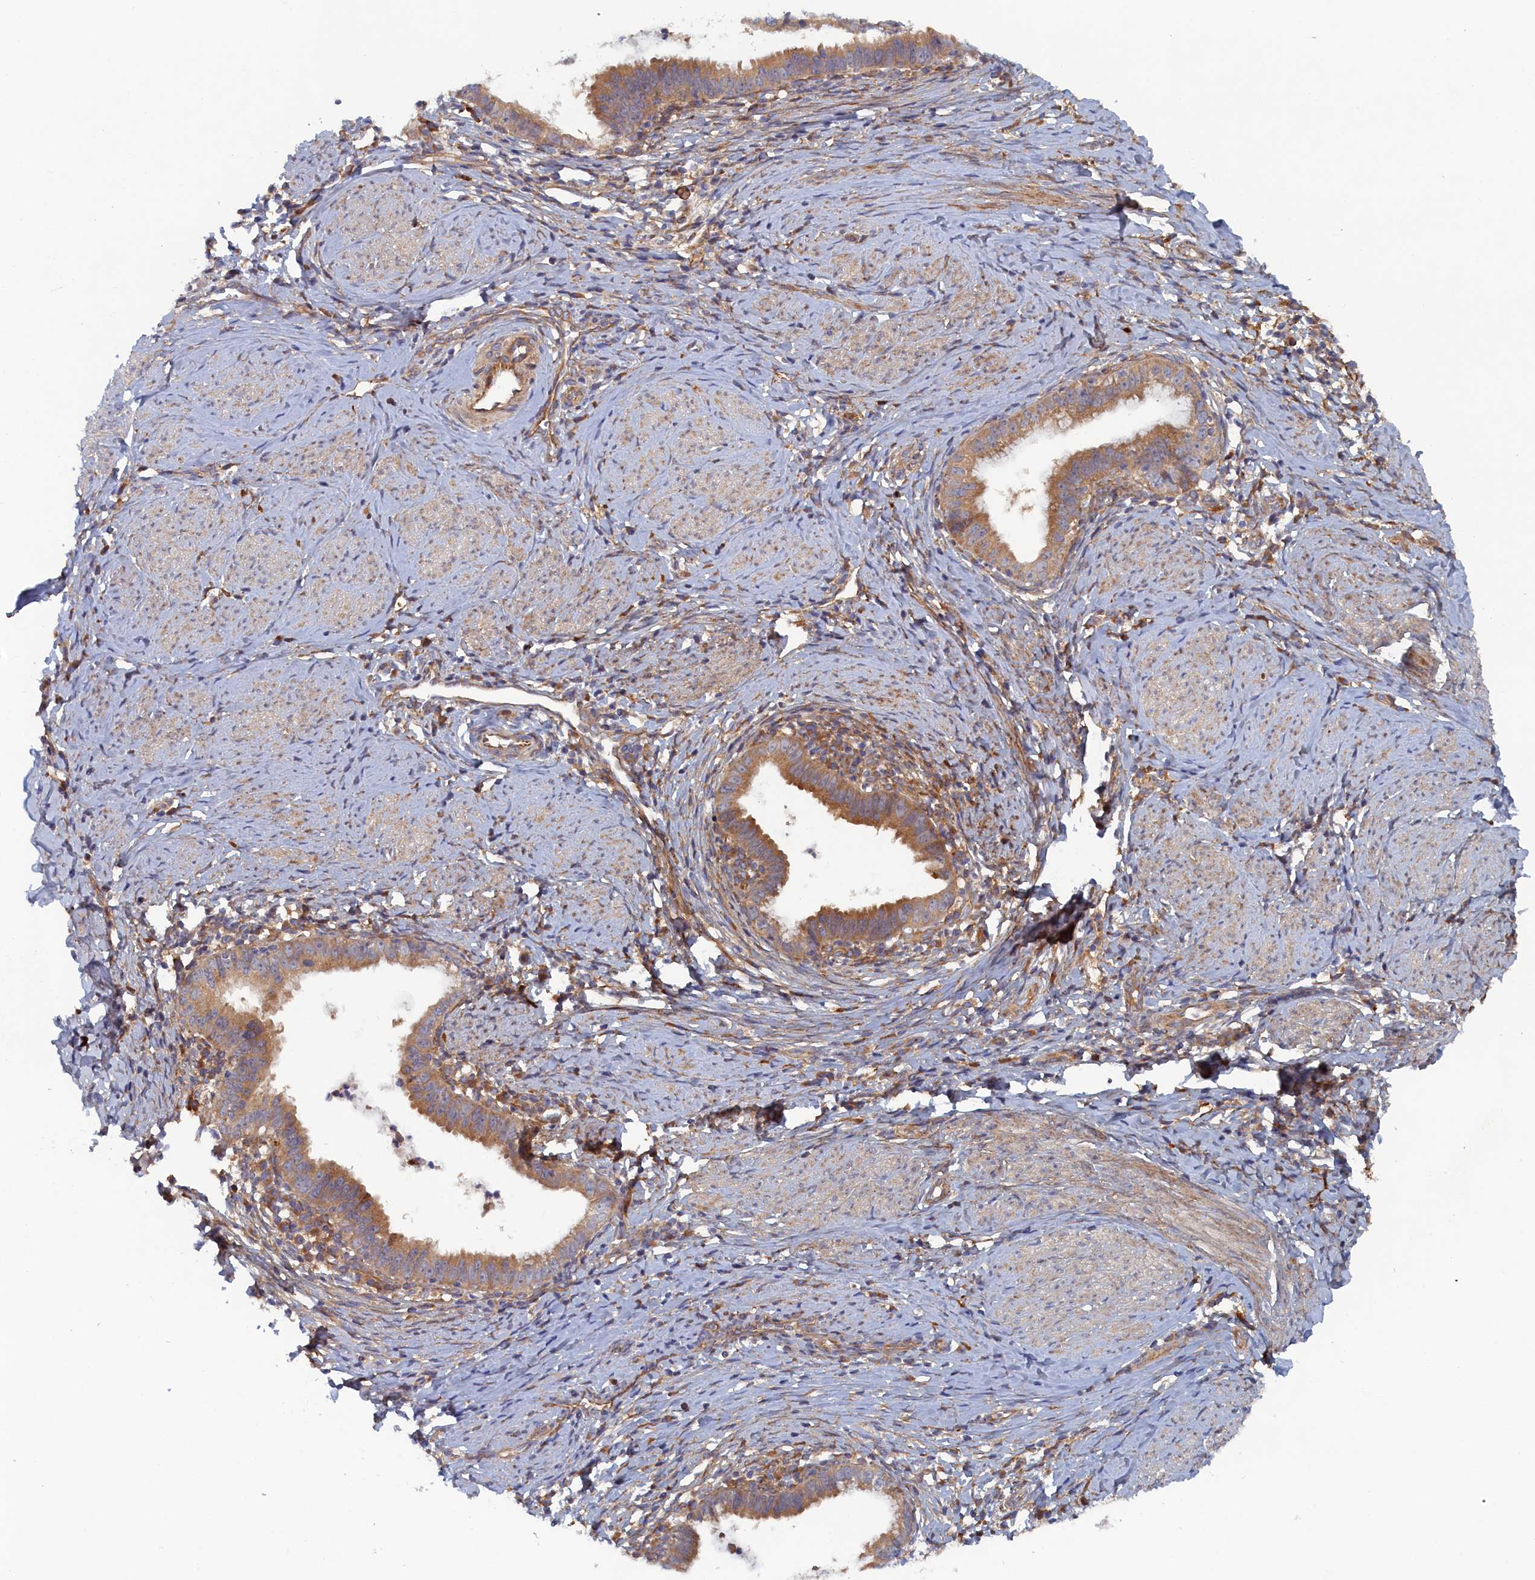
{"staining": {"intensity": "moderate", "quantity": ">75%", "location": "cytoplasmic/membranous"}, "tissue": "cervical cancer", "cell_type": "Tumor cells", "image_type": "cancer", "snomed": [{"axis": "morphology", "description": "Adenocarcinoma, NOS"}, {"axis": "topography", "description": "Cervix"}], "caption": "The image demonstrates a brown stain indicating the presence of a protein in the cytoplasmic/membranous of tumor cells in adenocarcinoma (cervical).", "gene": "TMEM196", "patient": {"sex": "female", "age": 36}}